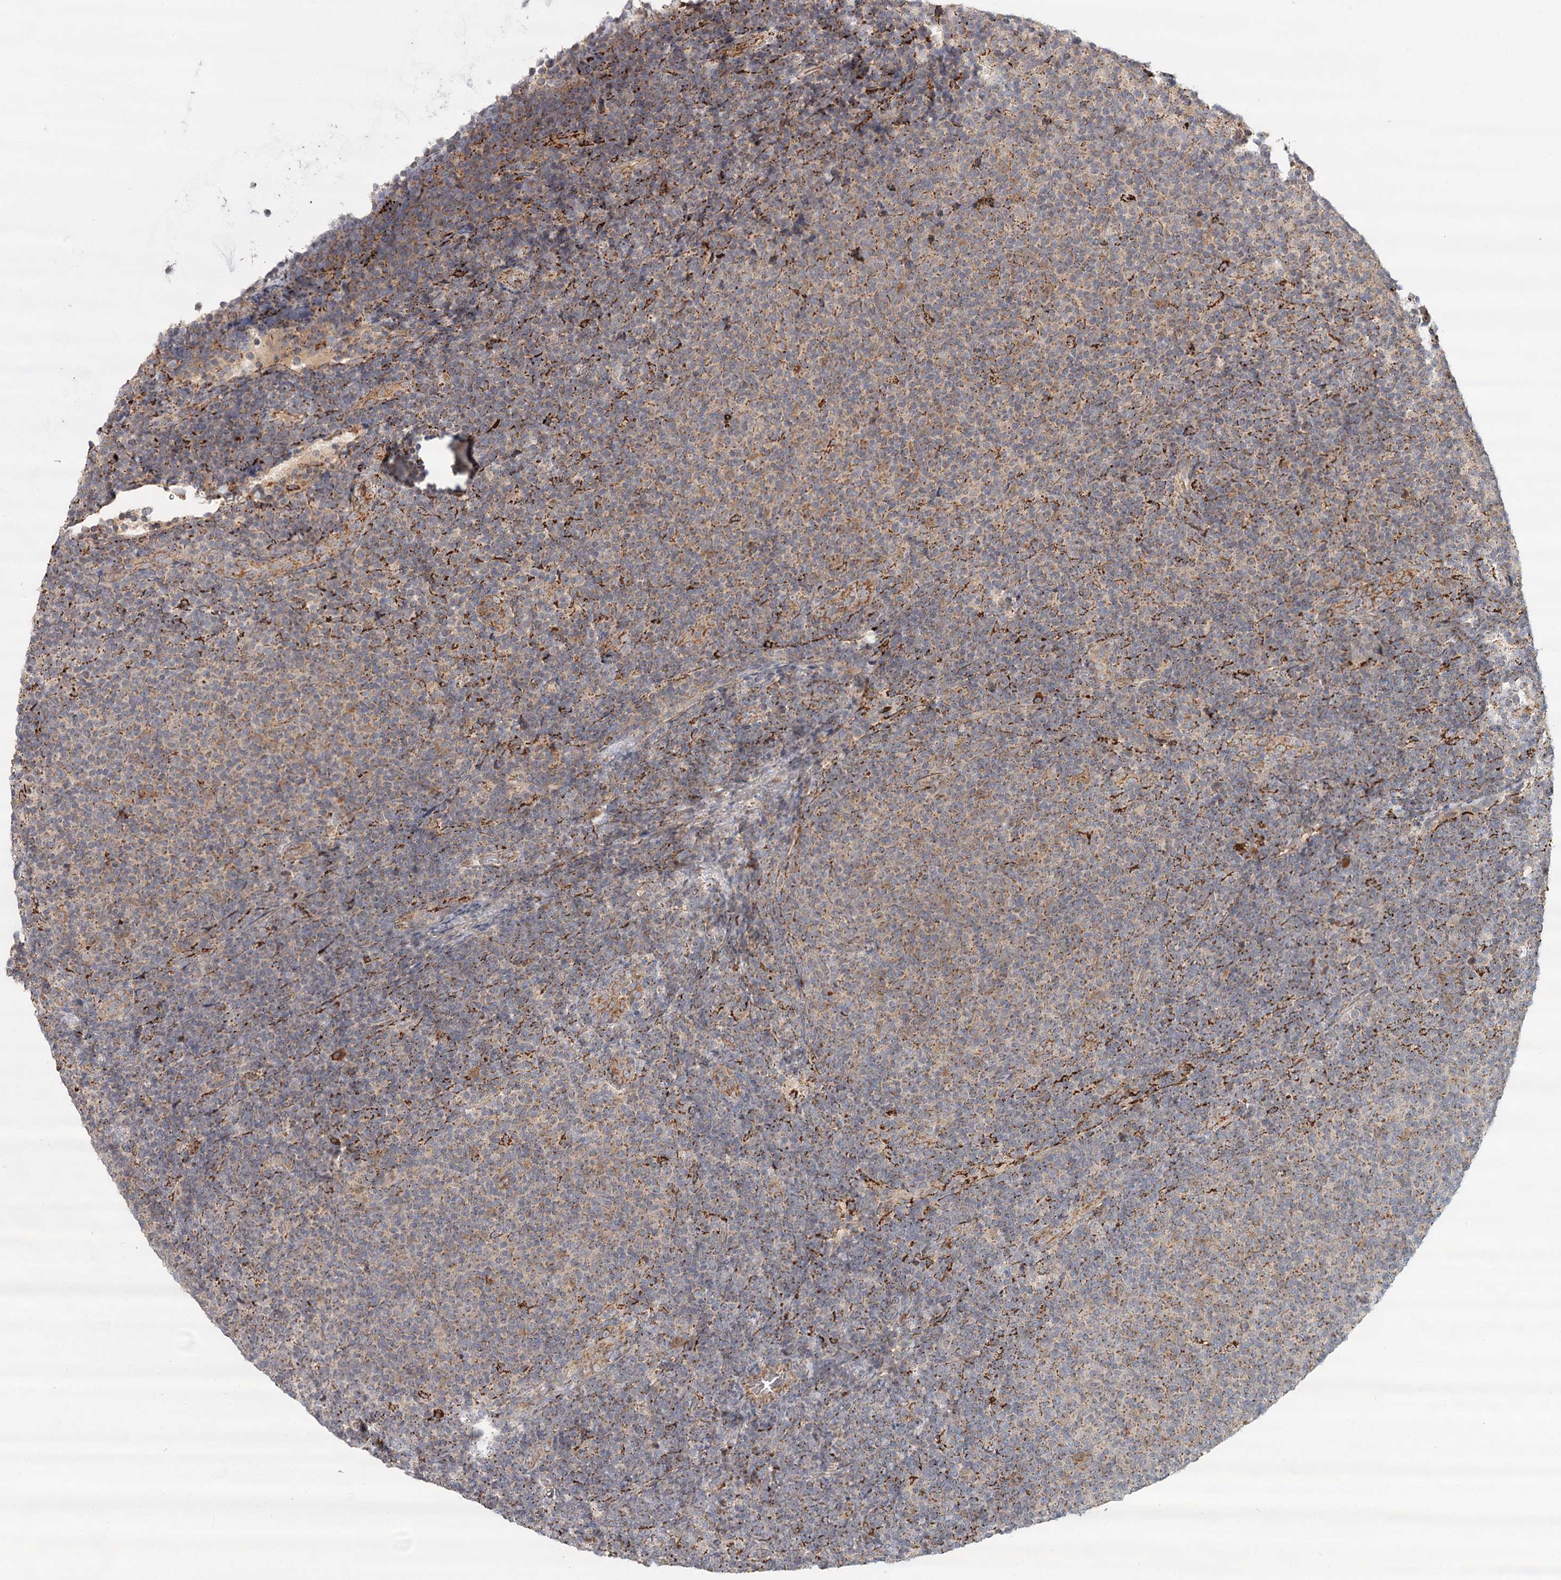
{"staining": {"intensity": "moderate", "quantity": "25%-75%", "location": "cytoplasmic/membranous"}, "tissue": "lymphoma", "cell_type": "Tumor cells", "image_type": "cancer", "snomed": [{"axis": "morphology", "description": "Malignant lymphoma, non-Hodgkin's type, Low grade"}, {"axis": "topography", "description": "Lymph node"}], "caption": "This is a micrograph of IHC staining of lymphoma, which shows moderate positivity in the cytoplasmic/membranous of tumor cells.", "gene": "CDC123", "patient": {"sex": "male", "age": 66}}